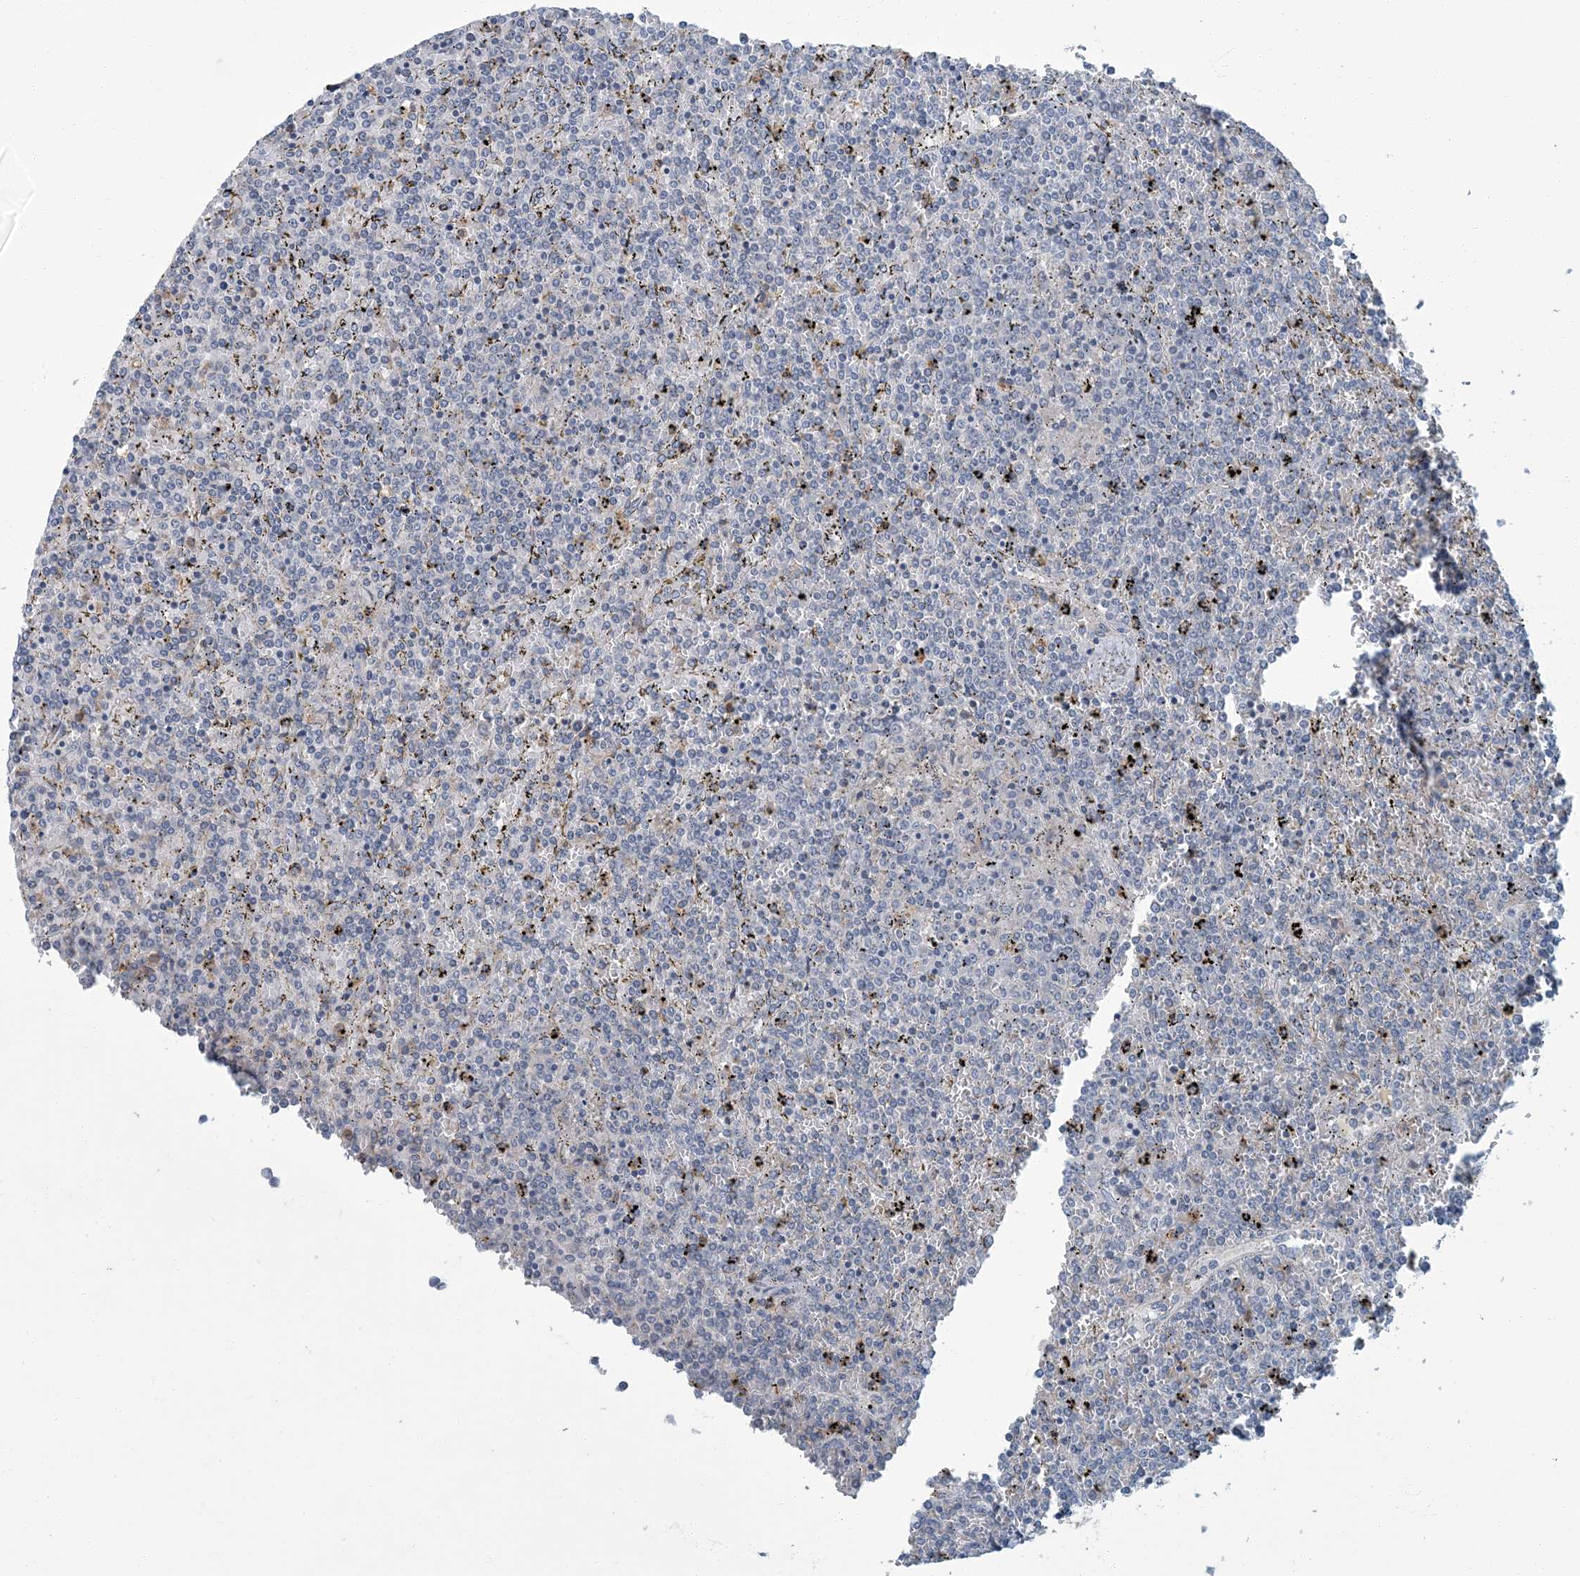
{"staining": {"intensity": "negative", "quantity": "none", "location": "none"}, "tissue": "lymphoma", "cell_type": "Tumor cells", "image_type": "cancer", "snomed": [{"axis": "morphology", "description": "Malignant lymphoma, non-Hodgkin's type, Low grade"}, {"axis": "topography", "description": "Spleen"}], "caption": "A high-resolution histopathology image shows IHC staining of malignant lymphoma, non-Hodgkin's type (low-grade), which reveals no significant expression in tumor cells. (DAB (3,3'-diaminobenzidine) IHC with hematoxylin counter stain).", "gene": "EPHA4", "patient": {"sex": "female", "age": 19}}